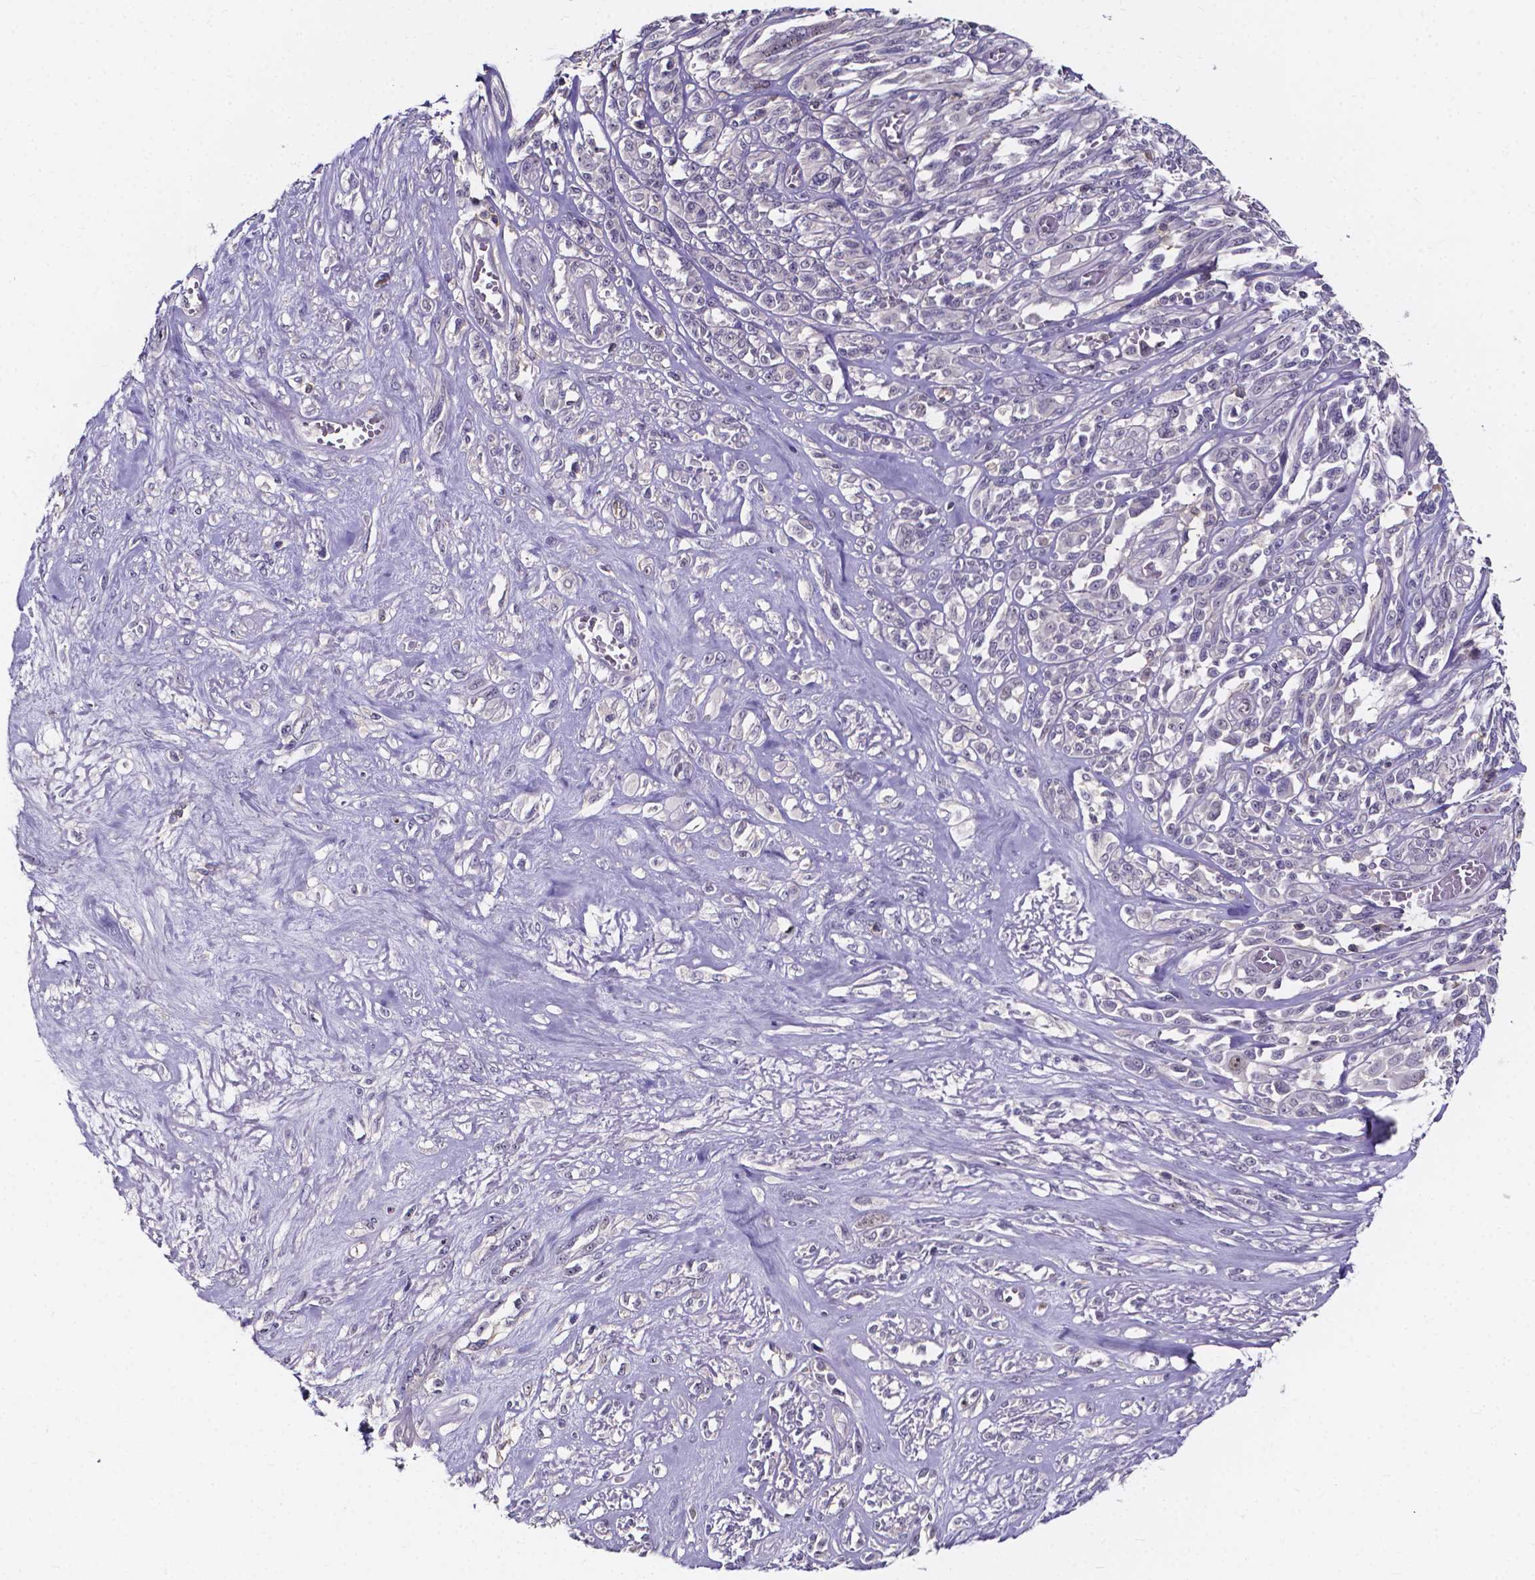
{"staining": {"intensity": "negative", "quantity": "none", "location": "none"}, "tissue": "melanoma", "cell_type": "Tumor cells", "image_type": "cancer", "snomed": [{"axis": "morphology", "description": "Malignant melanoma, NOS"}, {"axis": "topography", "description": "Skin"}], "caption": "Immunohistochemistry (IHC) of melanoma reveals no positivity in tumor cells. (Brightfield microscopy of DAB (3,3'-diaminobenzidine) immunohistochemistry (IHC) at high magnification).", "gene": "SPOCD1", "patient": {"sex": "female", "age": 91}}